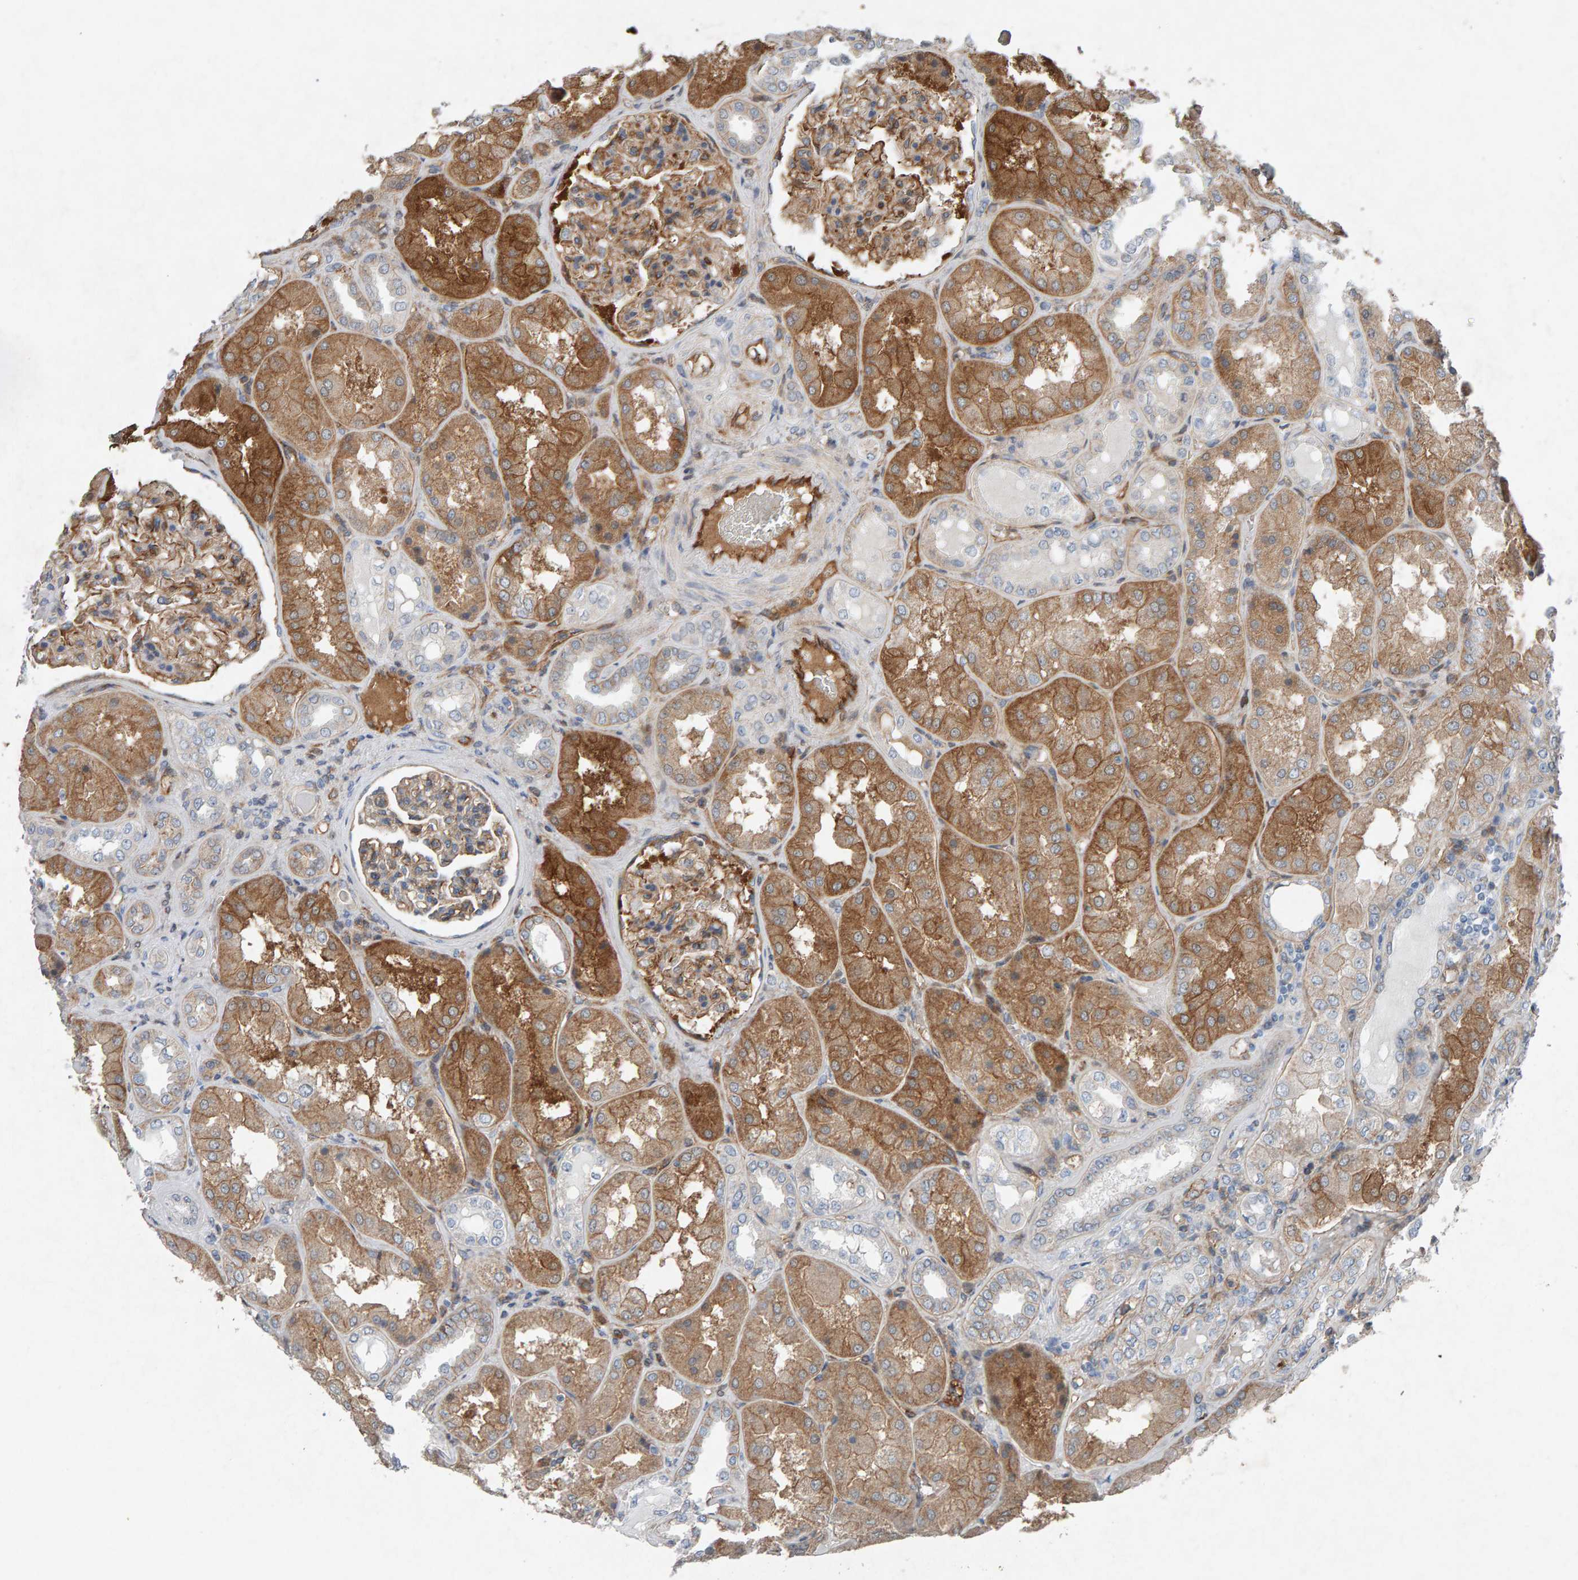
{"staining": {"intensity": "moderate", "quantity": ">75%", "location": "cytoplasmic/membranous"}, "tissue": "kidney", "cell_type": "Cells in glomeruli", "image_type": "normal", "snomed": [{"axis": "morphology", "description": "Normal tissue, NOS"}, {"axis": "topography", "description": "Kidney"}], "caption": "Immunohistochemistry (IHC) (DAB) staining of unremarkable human kidney shows moderate cytoplasmic/membranous protein expression in approximately >75% of cells in glomeruli. Nuclei are stained in blue.", "gene": "PTPRM", "patient": {"sex": "female", "age": 56}}